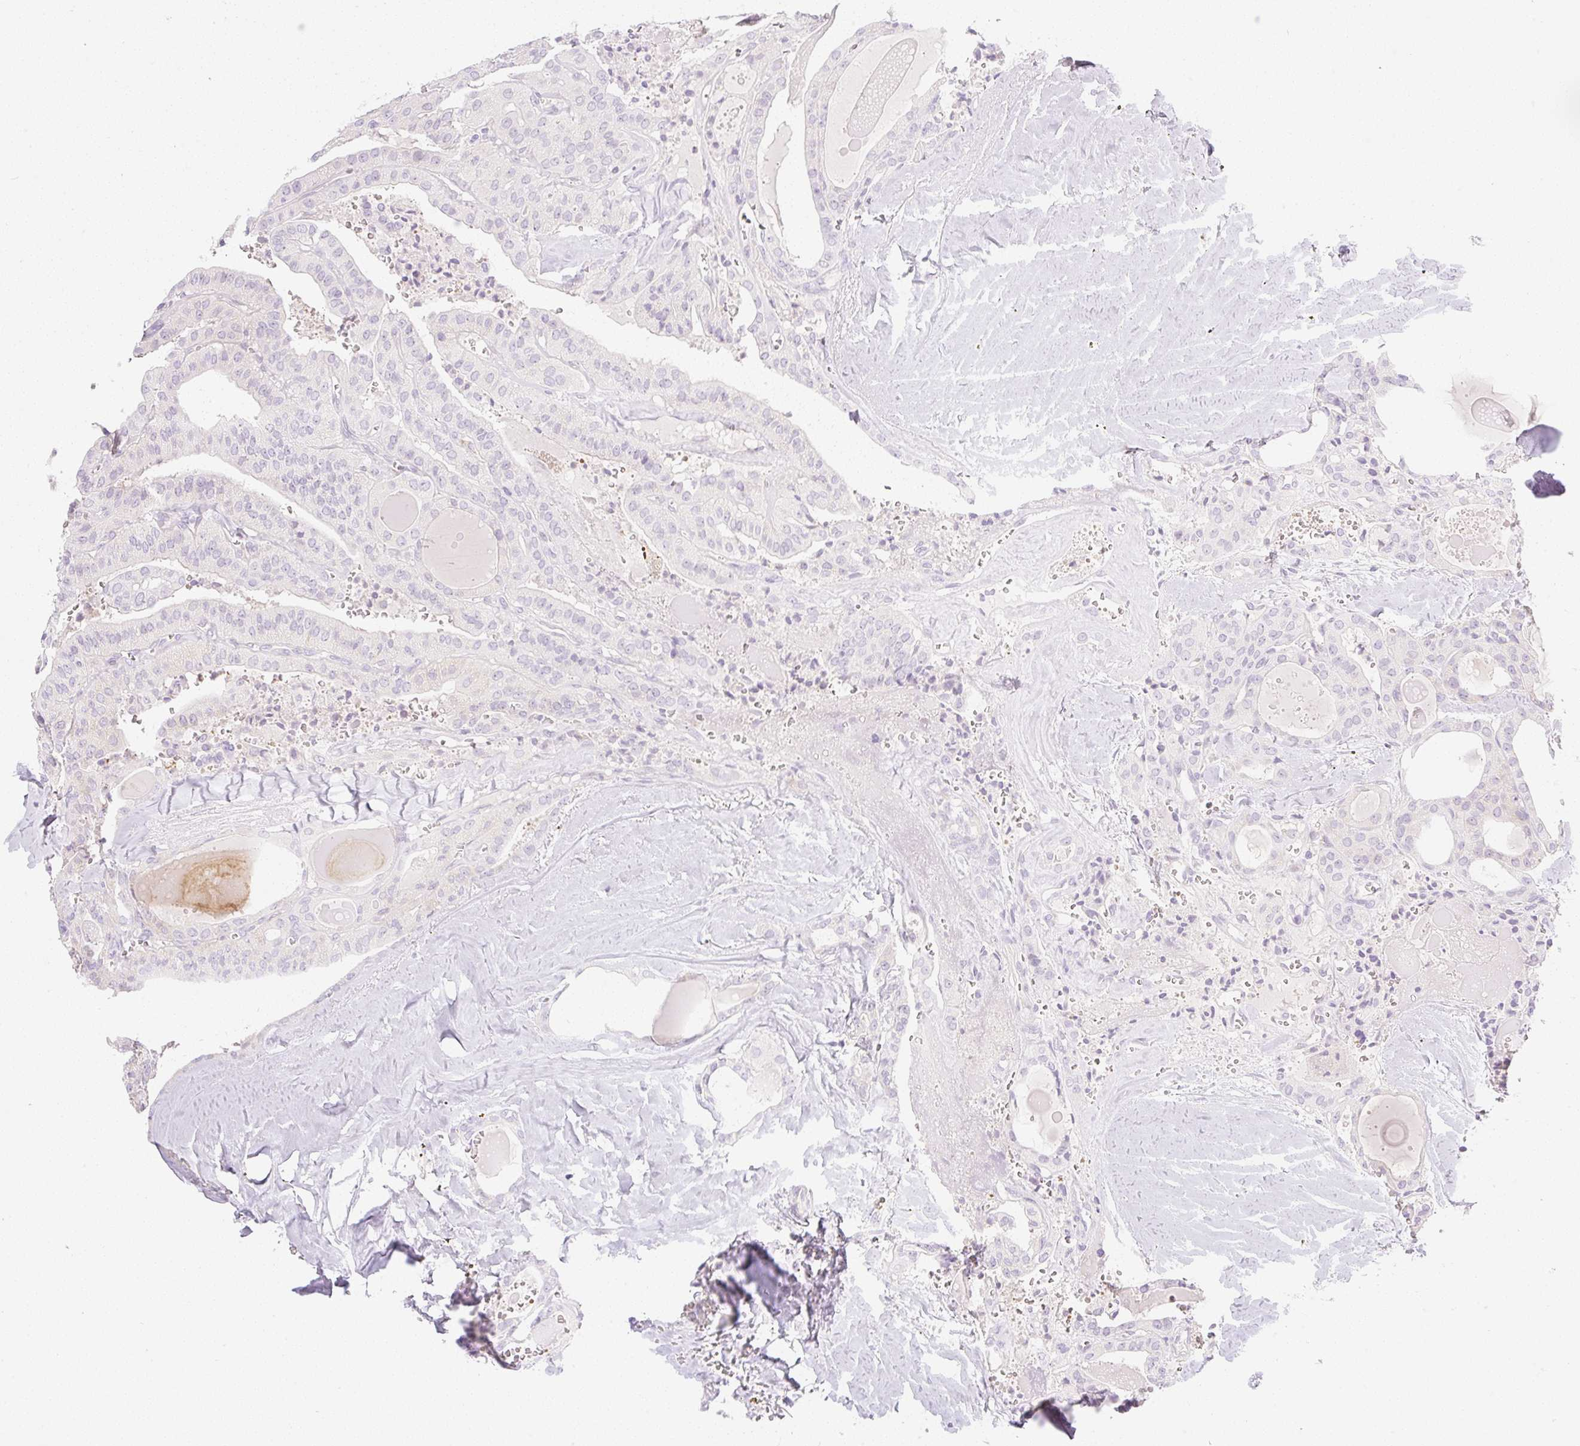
{"staining": {"intensity": "negative", "quantity": "none", "location": "none"}, "tissue": "thyroid cancer", "cell_type": "Tumor cells", "image_type": "cancer", "snomed": [{"axis": "morphology", "description": "Papillary adenocarcinoma, NOS"}, {"axis": "topography", "description": "Thyroid gland"}], "caption": "Thyroid cancer (papillary adenocarcinoma) stained for a protein using immunohistochemistry reveals no expression tumor cells.", "gene": "MIA2", "patient": {"sex": "male", "age": 52}}